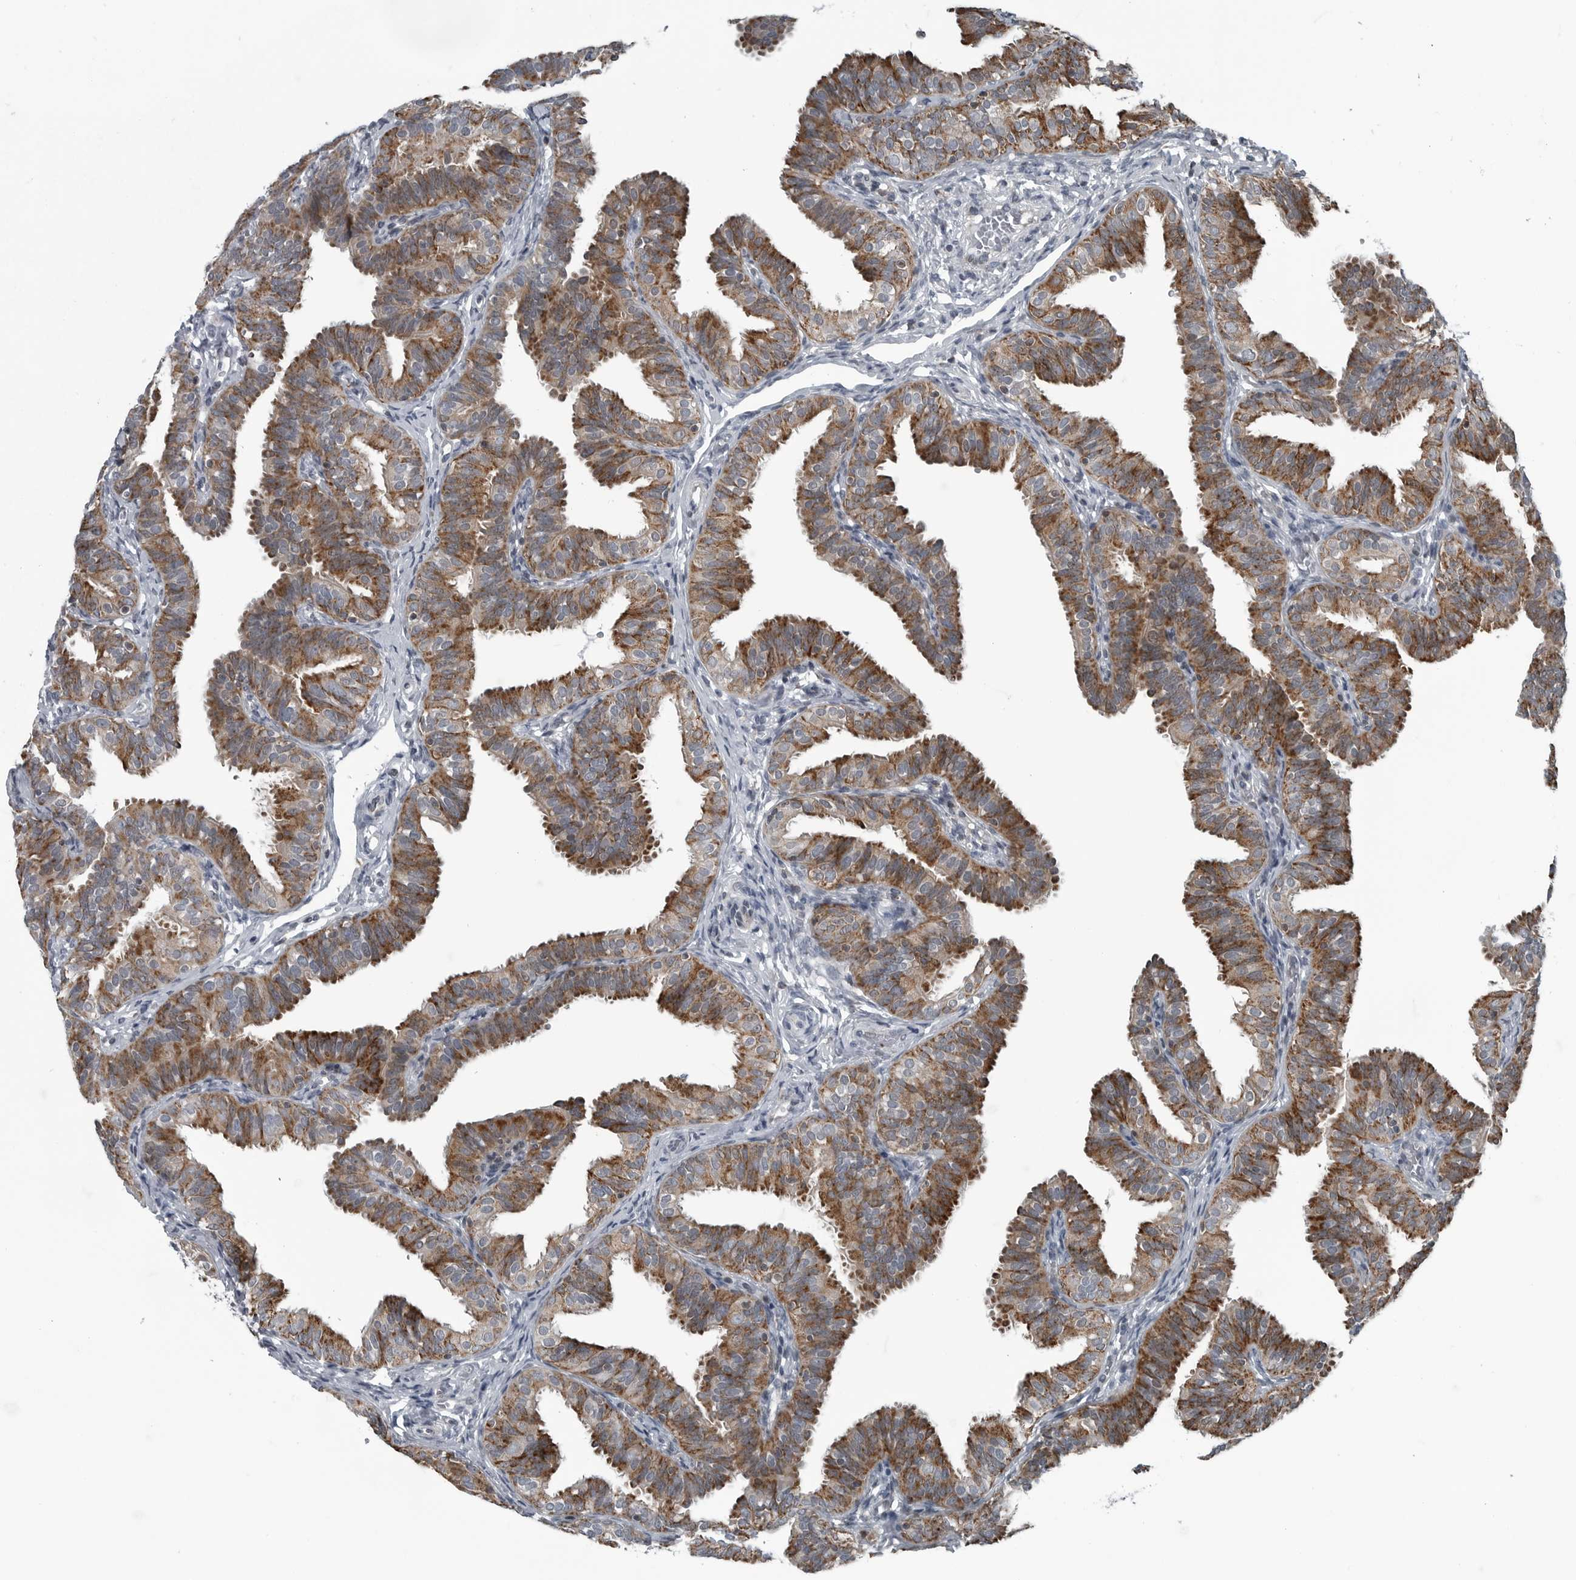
{"staining": {"intensity": "moderate", "quantity": ">75%", "location": "cytoplasmic/membranous"}, "tissue": "fallopian tube", "cell_type": "Glandular cells", "image_type": "normal", "snomed": [{"axis": "morphology", "description": "Normal tissue, NOS"}, {"axis": "topography", "description": "Fallopian tube"}], "caption": "Brown immunohistochemical staining in normal fallopian tube reveals moderate cytoplasmic/membranous staining in about >75% of glandular cells.", "gene": "GAK", "patient": {"sex": "female", "age": 35}}